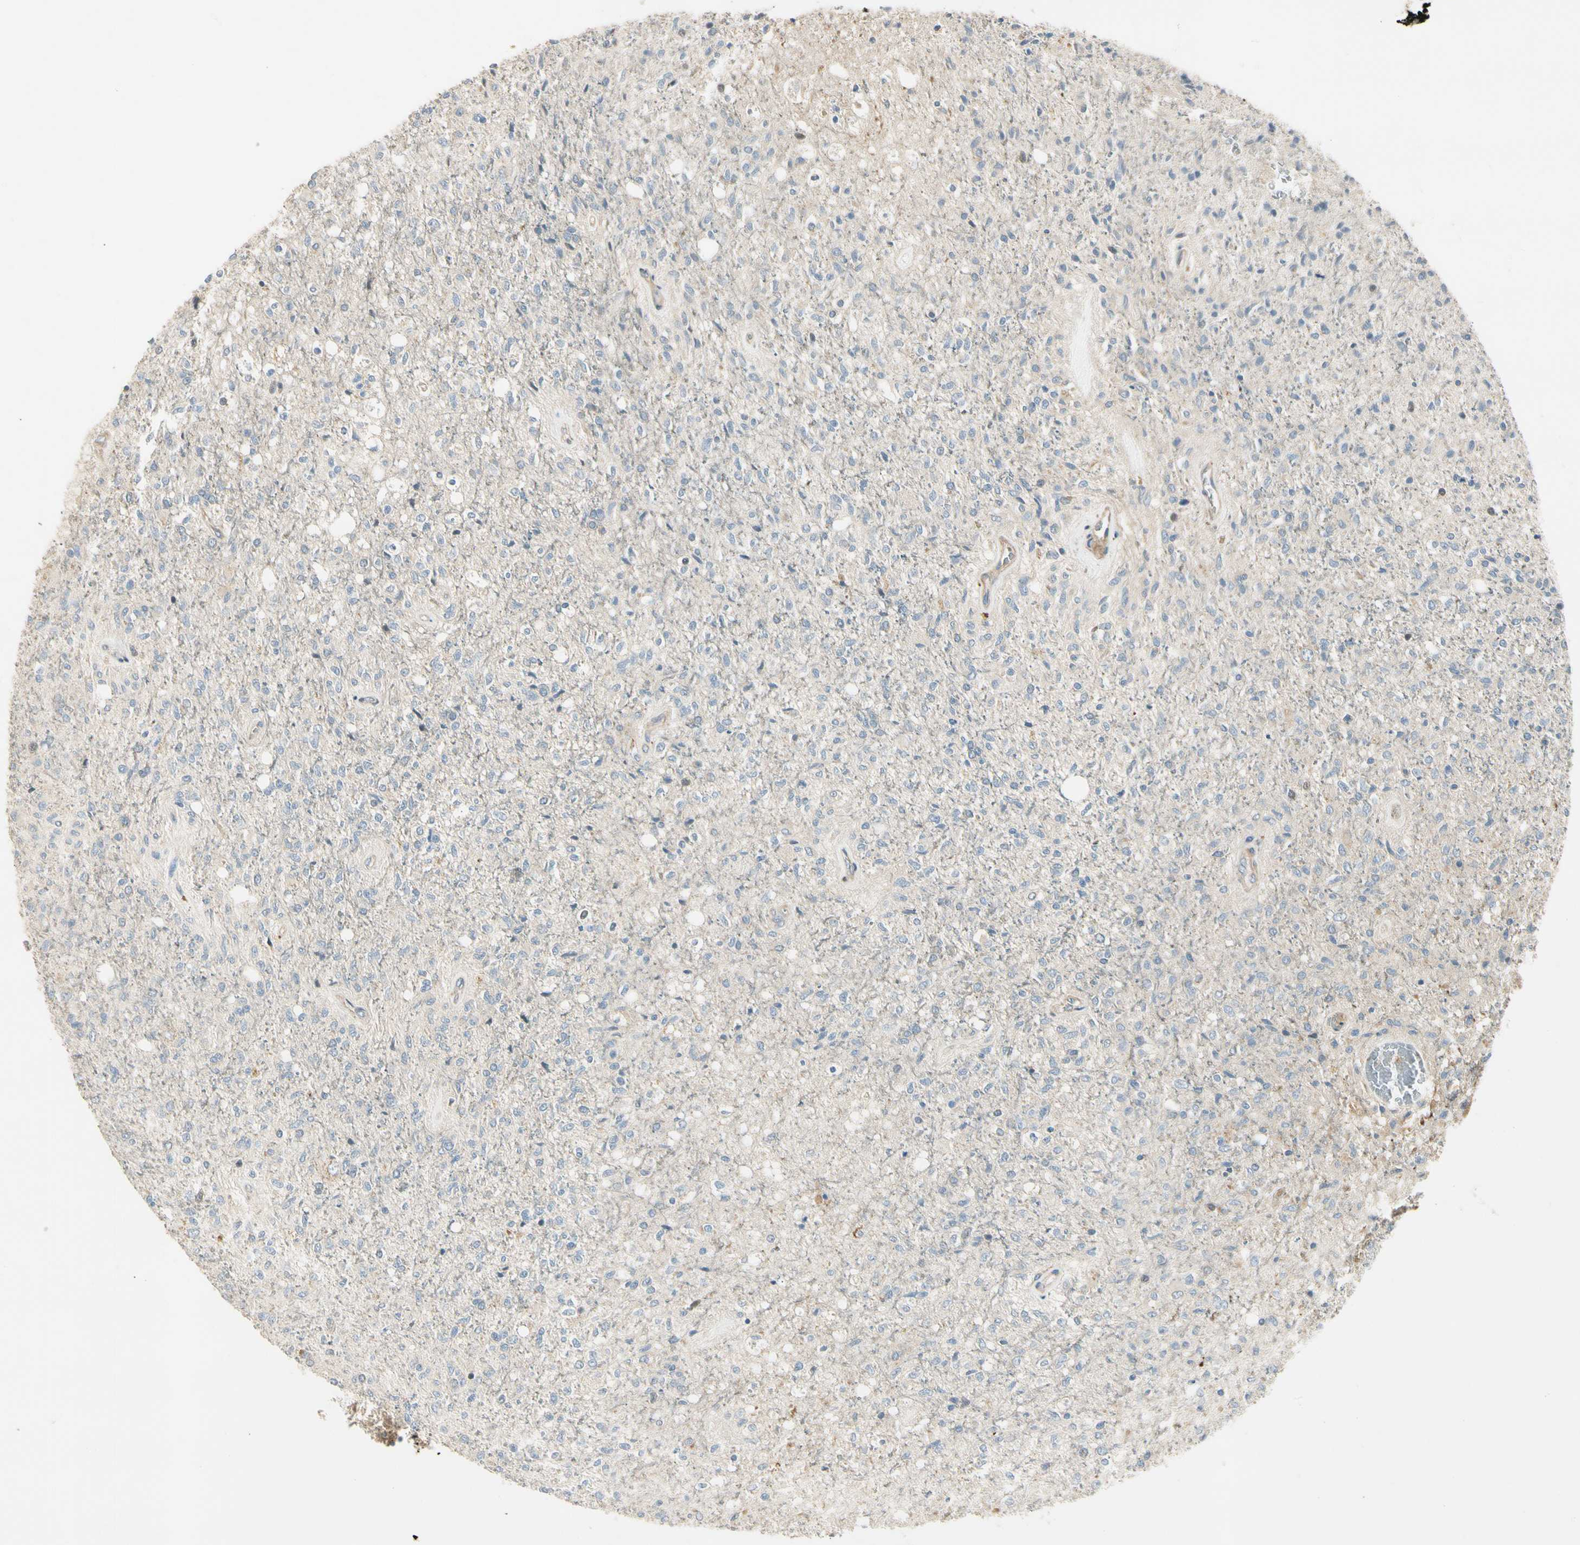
{"staining": {"intensity": "negative", "quantity": "none", "location": "none"}, "tissue": "glioma", "cell_type": "Tumor cells", "image_type": "cancer", "snomed": [{"axis": "morphology", "description": "Normal tissue, NOS"}, {"axis": "morphology", "description": "Glioma, malignant, High grade"}, {"axis": "topography", "description": "Cerebral cortex"}], "caption": "Immunohistochemistry (IHC) micrograph of neoplastic tissue: human malignant glioma (high-grade) stained with DAB shows no significant protein positivity in tumor cells.", "gene": "ADGRA3", "patient": {"sex": "male", "age": 77}}